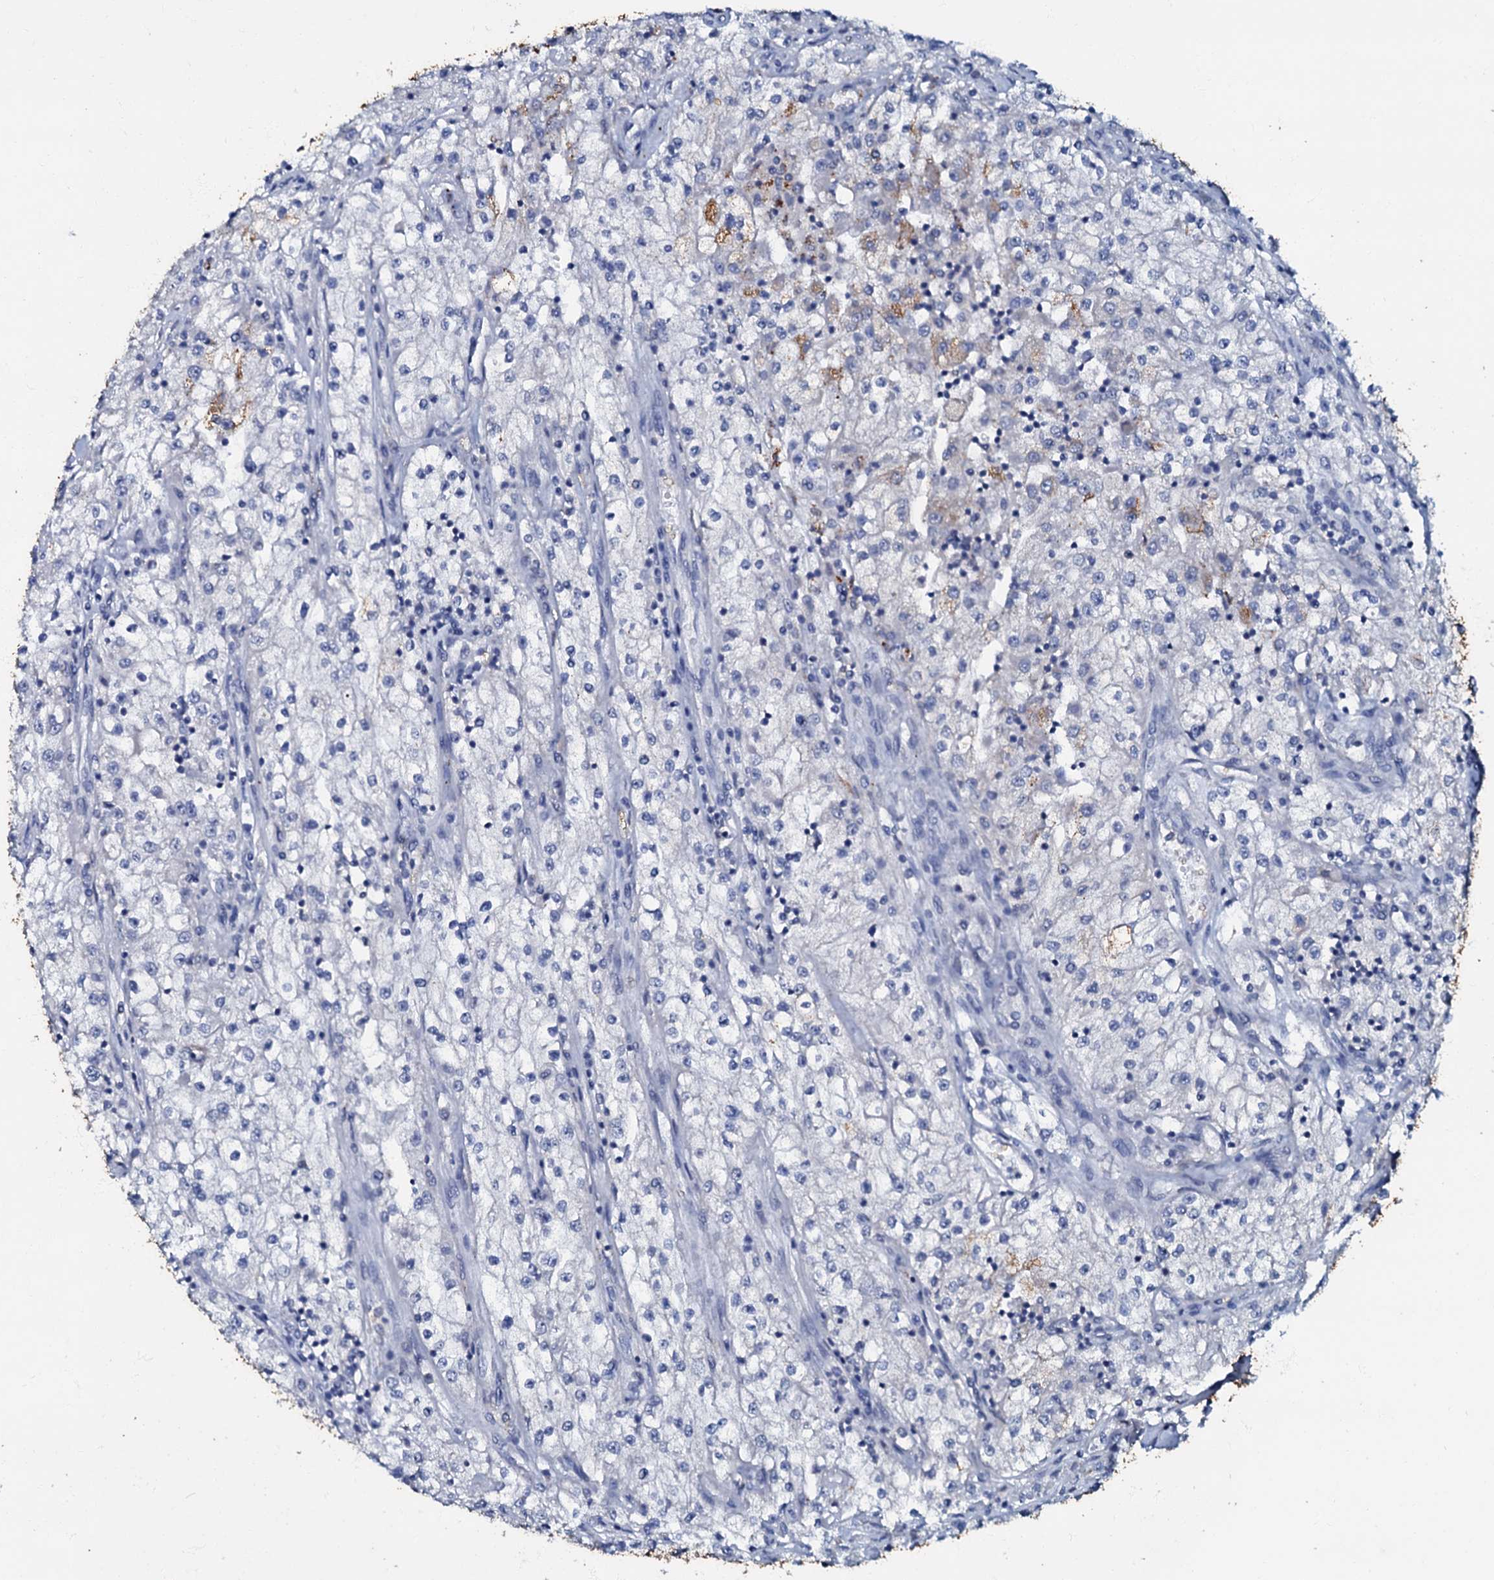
{"staining": {"intensity": "negative", "quantity": "none", "location": "none"}, "tissue": "renal cancer", "cell_type": "Tumor cells", "image_type": "cancer", "snomed": [{"axis": "morphology", "description": "Adenocarcinoma, NOS"}, {"axis": "topography", "description": "Kidney"}], "caption": "Tumor cells show no significant positivity in adenocarcinoma (renal). (DAB immunohistochemistry, high magnification).", "gene": "MANSC4", "patient": {"sex": "female", "age": 52}}